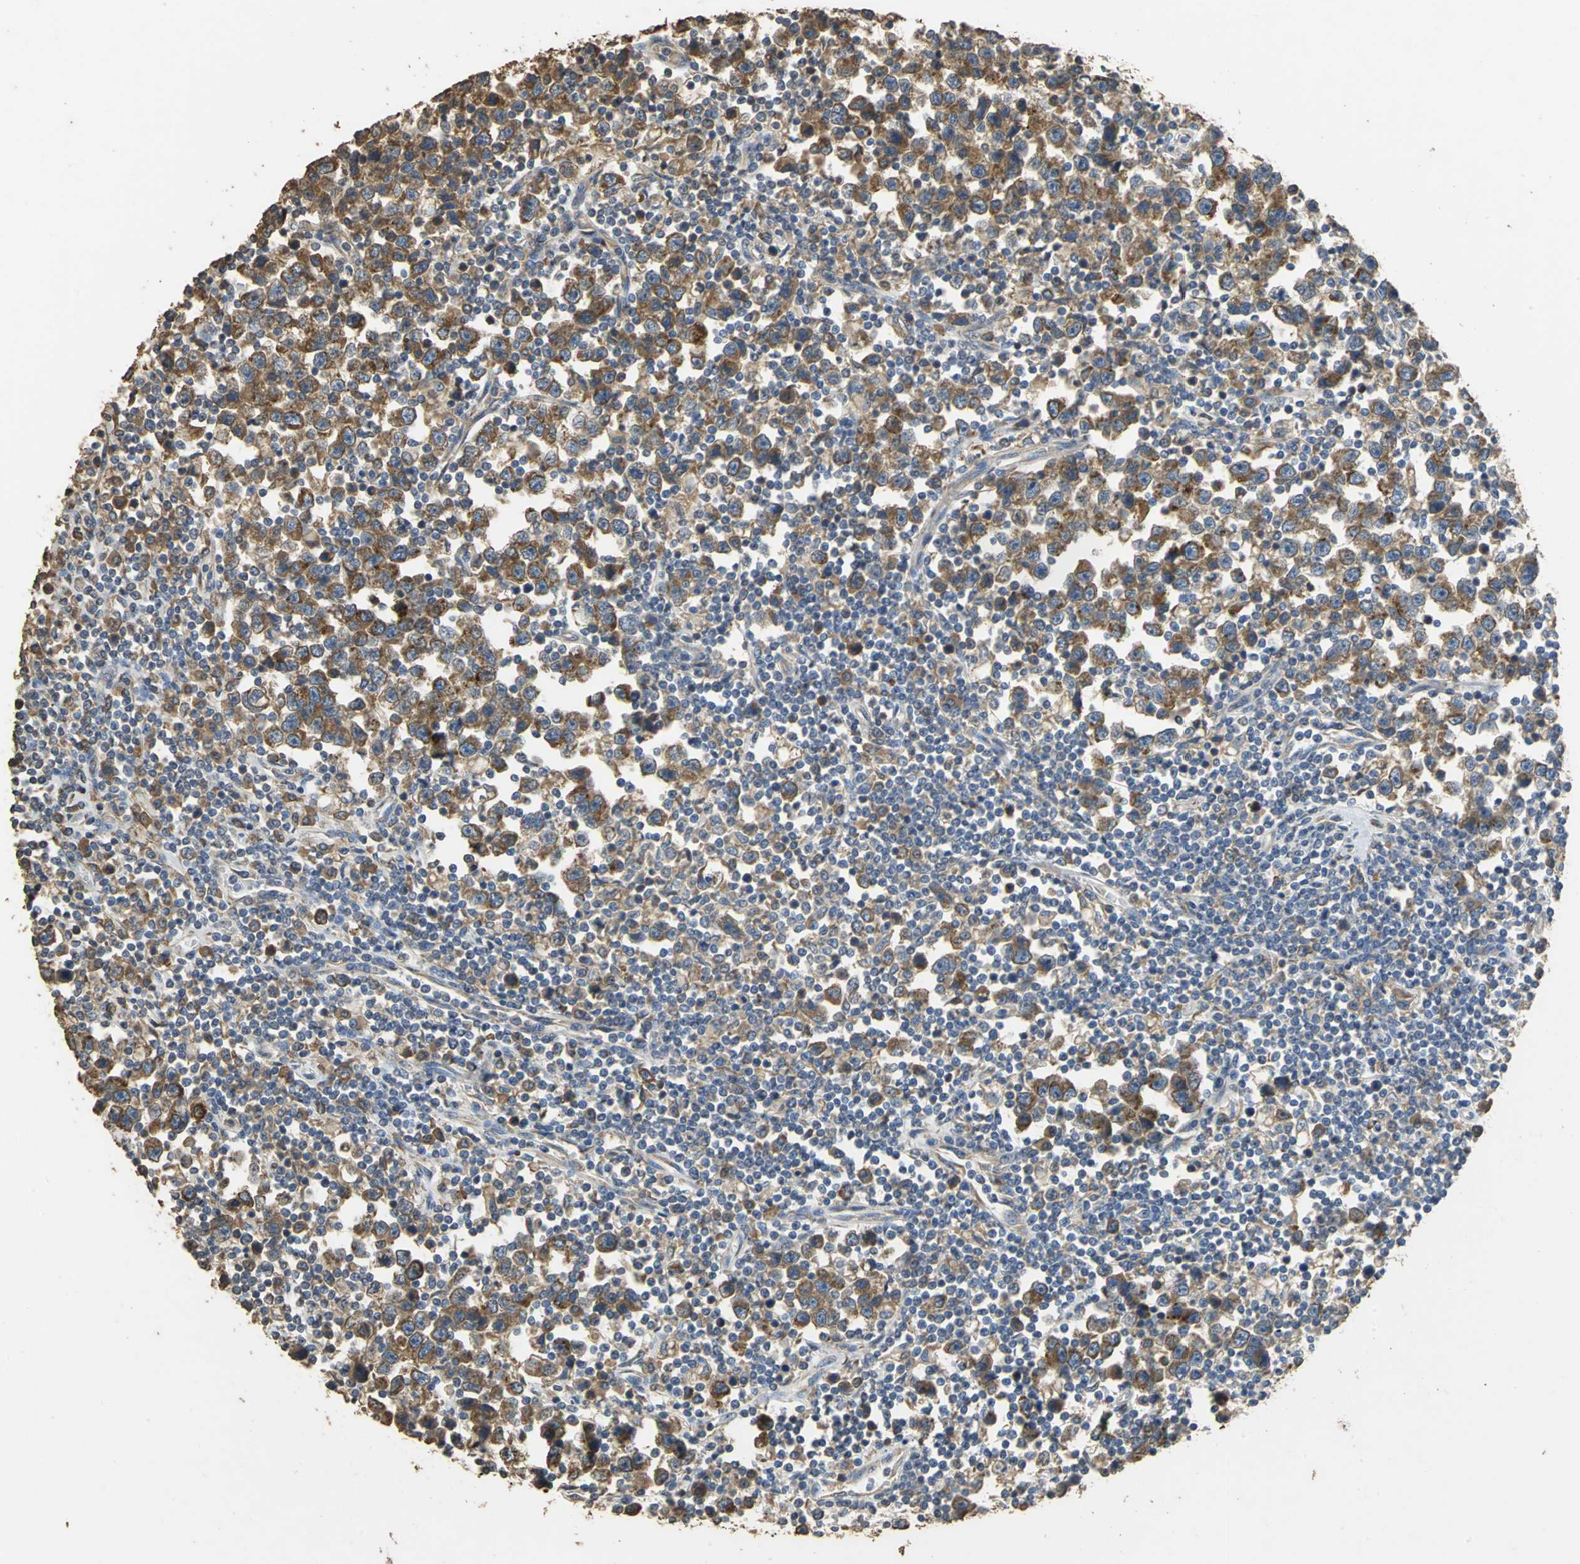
{"staining": {"intensity": "strong", "quantity": ">75%", "location": "cytoplasmic/membranous"}, "tissue": "testis cancer", "cell_type": "Tumor cells", "image_type": "cancer", "snomed": [{"axis": "morphology", "description": "Seminoma, NOS"}, {"axis": "topography", "description": "Testis"}], "caption": "This is an image of immunohistochemistry (IHC) staining of seminoma (testis), which shows strong staining in the cytoplasmic/membranous of tumor cells.", "gene": "ACSL4", "patient": {"sex": "male", "age": 43}}